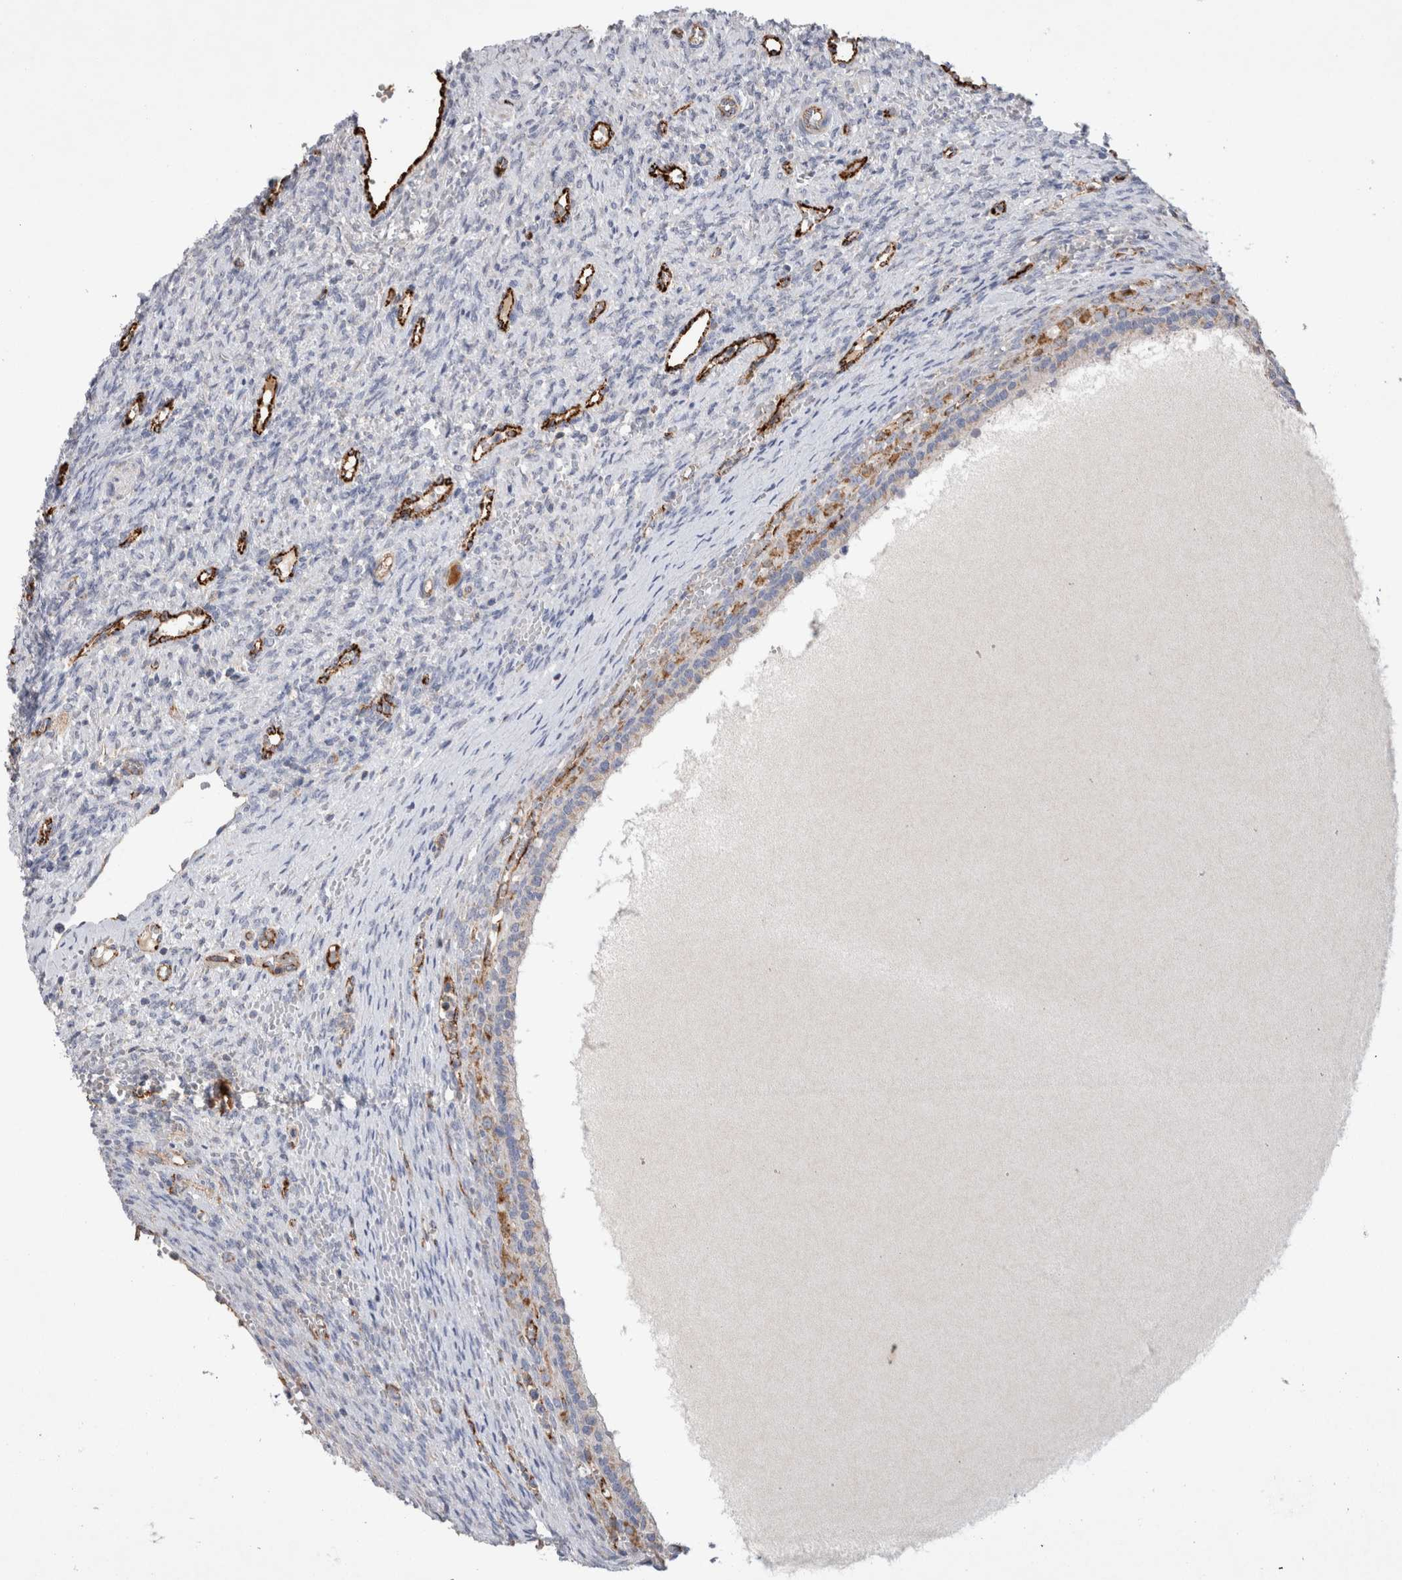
{"staining": {"intensity": "negative", "quantity": "none", "location": "none"}, "tissue": "ovary", "cell_type": "Follicle cells", "image_type": "normal", "snomed": [{"axis": "morphology", "description": "Normal tissue, NOS"}, {"axis": "topography", "description": "Ovary"}], "caption": "Immunohistochemical staining of benign ovary reveals no significant staining in follicle cells. (DAB (3,3'-diaminobenzidine) IHC visualized using brightfield microscopy, high magnification).", "gene": "IARS2", "patient": {"sex": "female", "age": 41}}